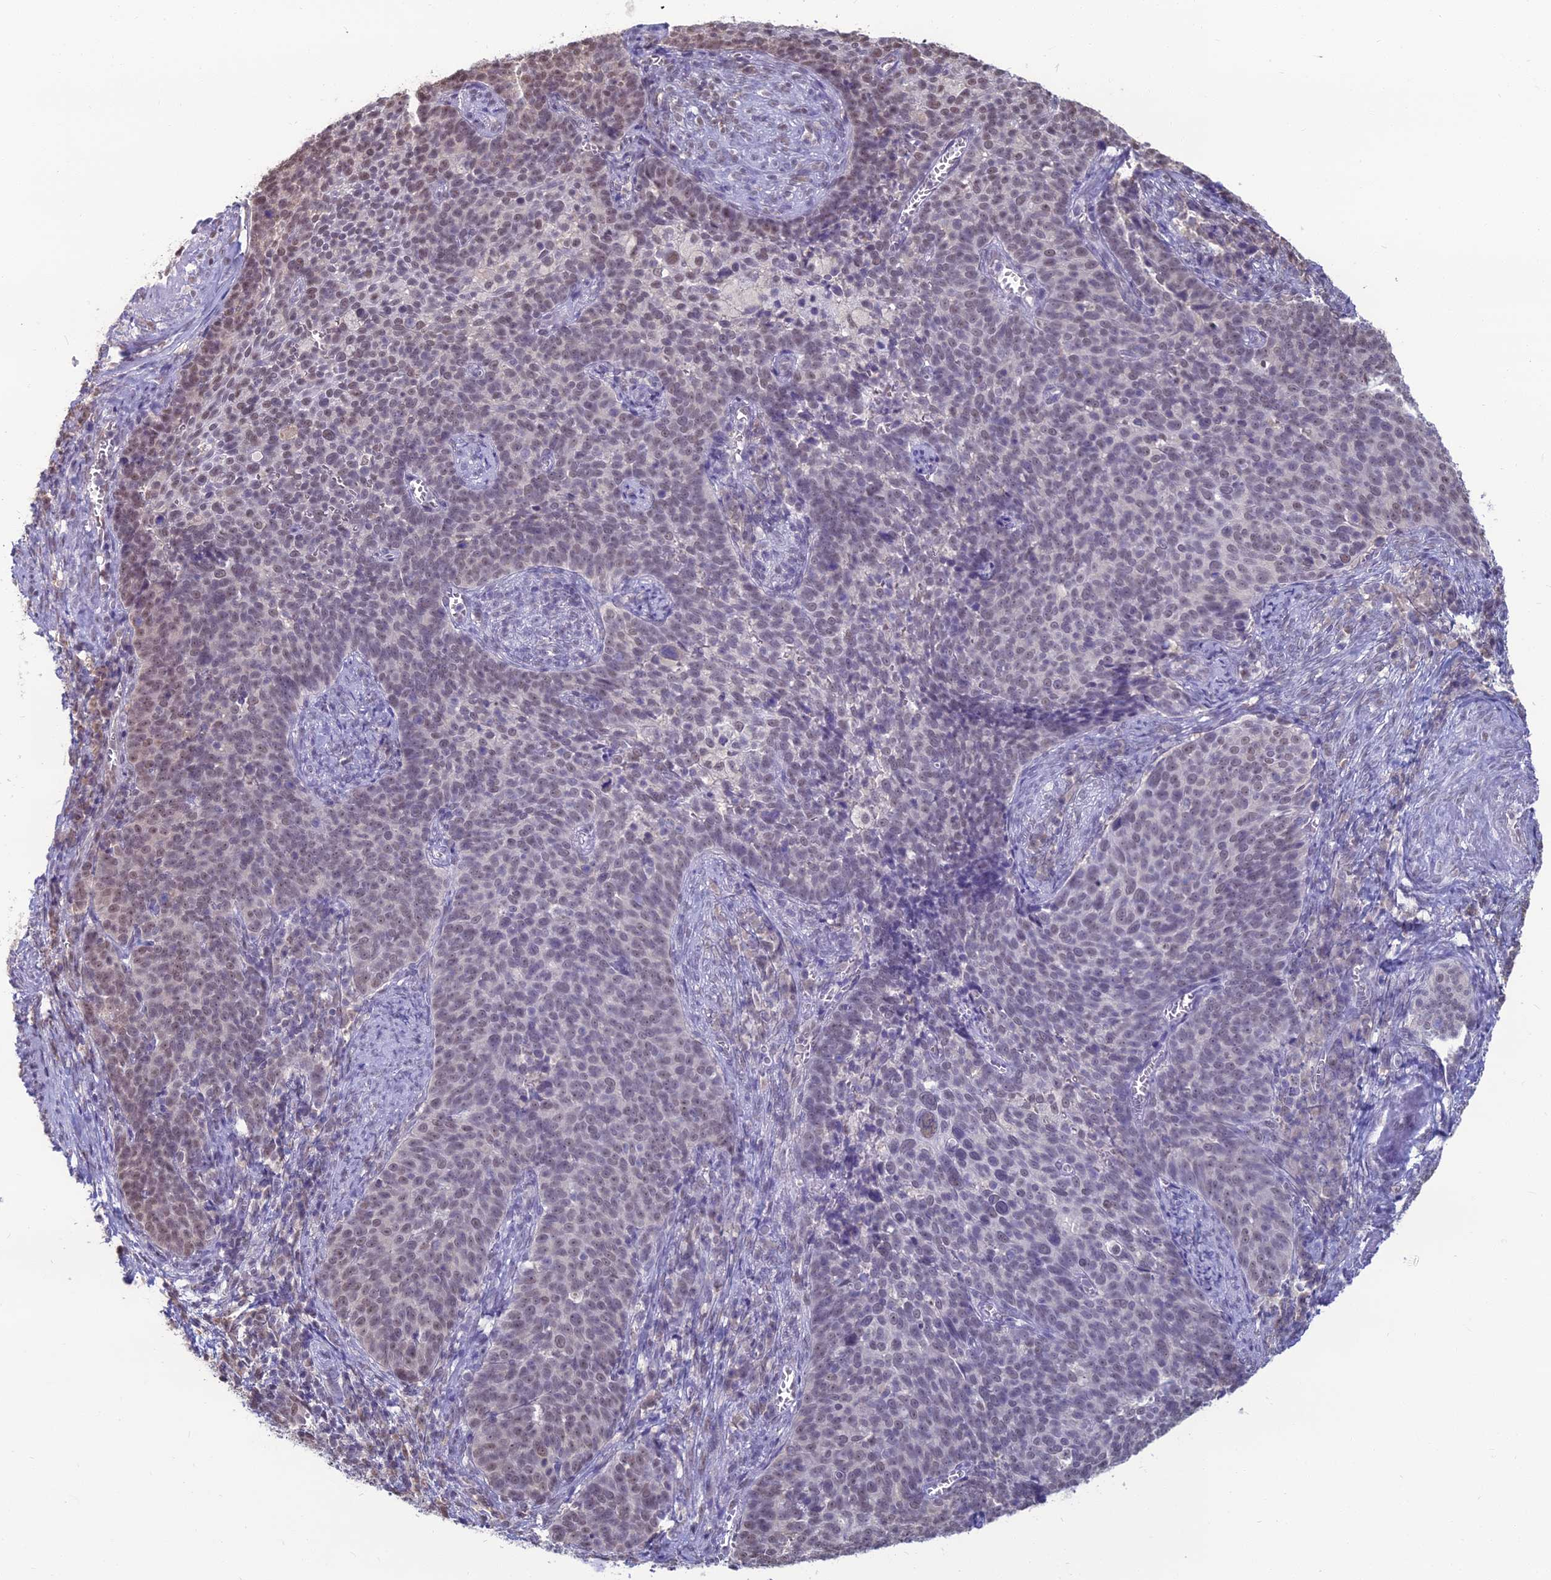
{"staining": {"intensity": "moderate", "quantity": "<25%", "location": "nuclear"}, "tissue": "cervical cancer", "cell_type": "Tumor cells", "image_type": "cancer", "snomed": [{"axis": "morphology", "description": "Normal tissue, NOS"}, {"axis": "morphology", "description": "Squamous cell carcinoma, NOS"}, {"axis": "topography", "description": "Cervix"}], "caption": "A brown stain highlights moderate nuclear expression of a protein in human cervical squamous cell carcinoma tumor cells.", "gene": "SRSF7", "patient": {"sex": "female", "age": 39}}